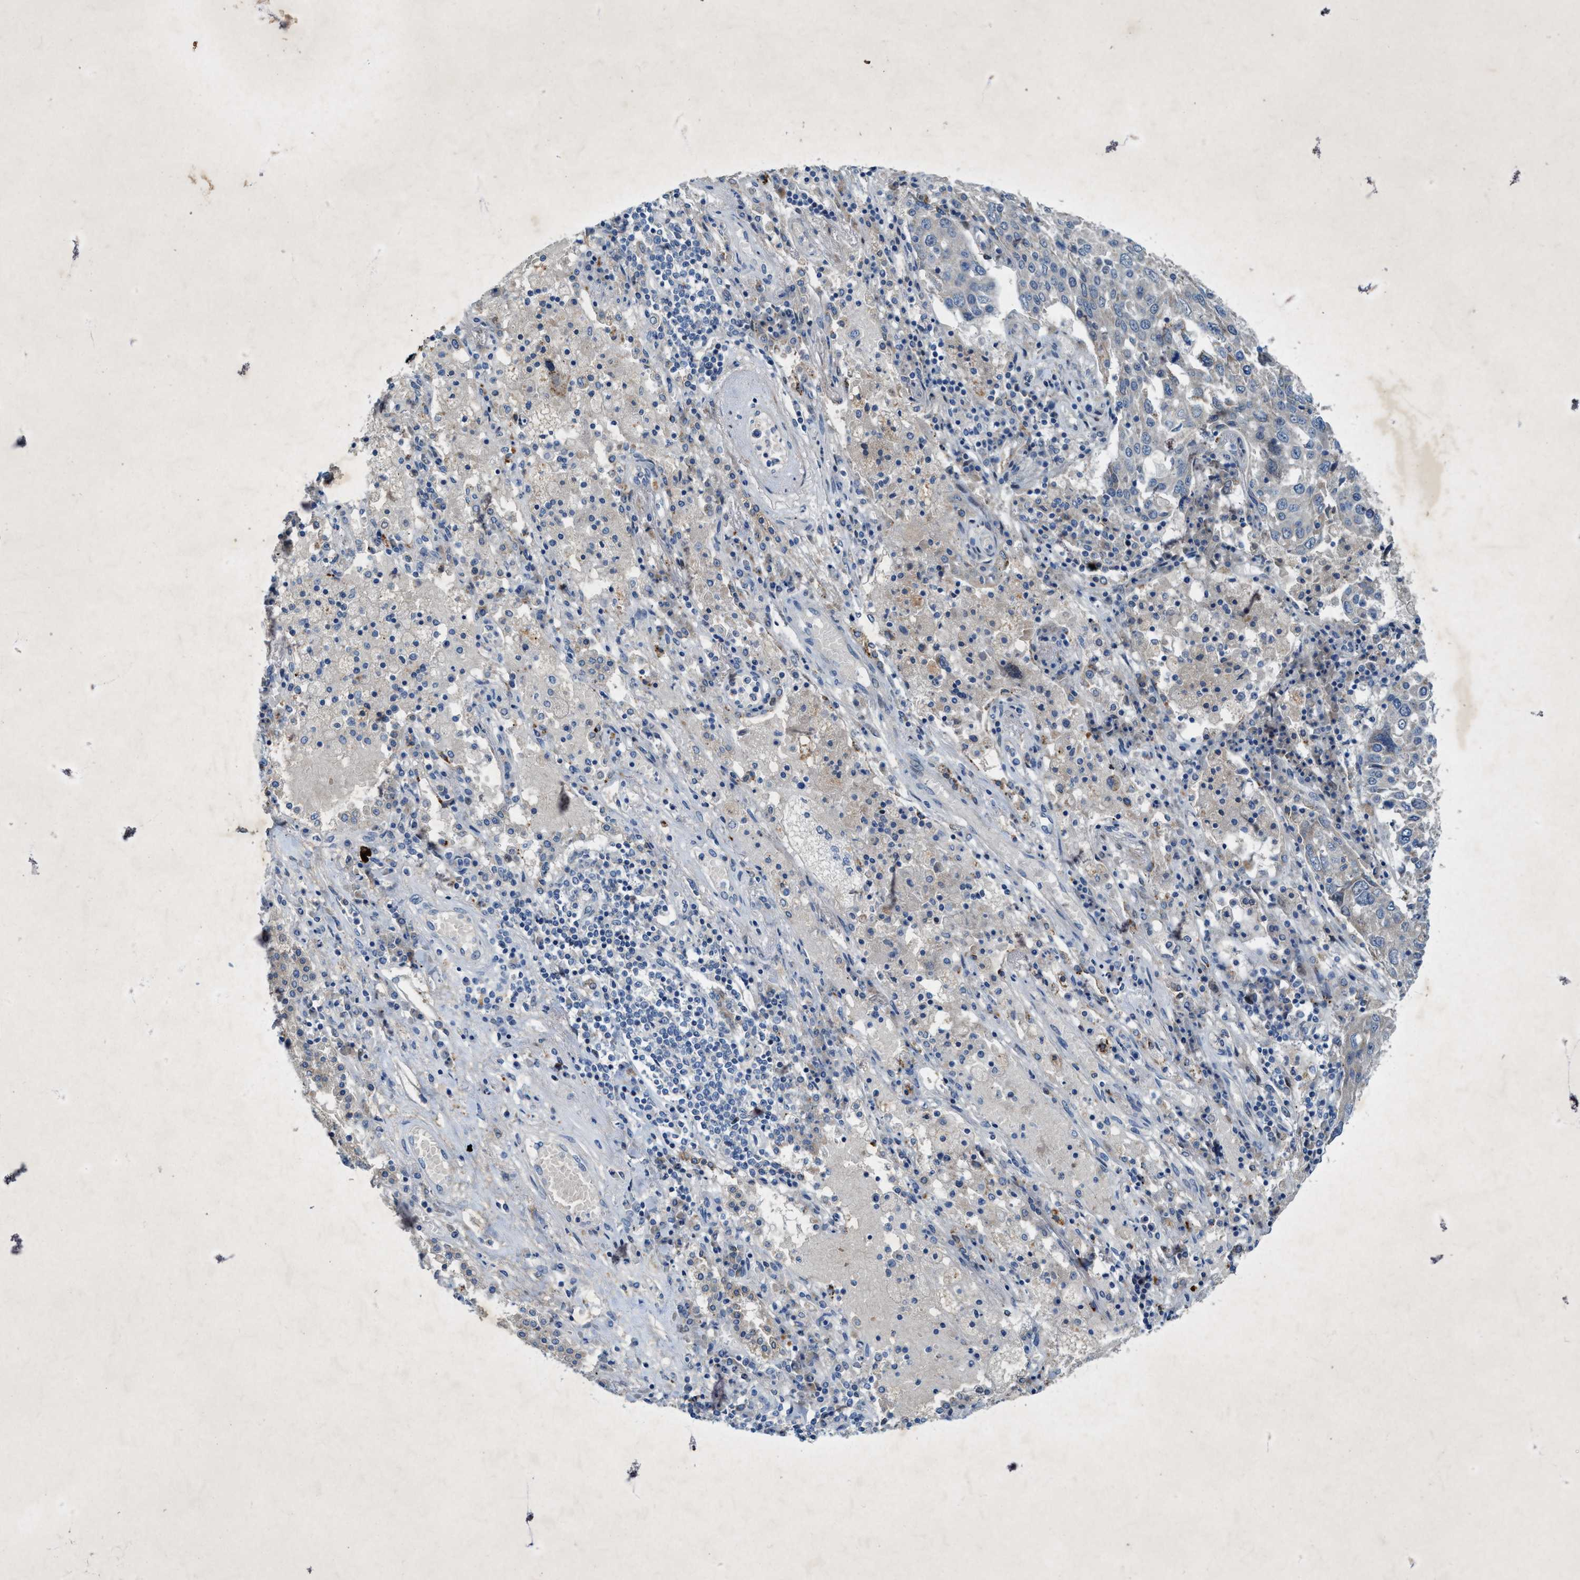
{"staining": {"intensity": "negative", "quantity": "none", "location": "none"}, "tissue": "lung cancer", "cell_type": "Tumor cells", "image_type": "cancer", "snomed": [{"axis": "morphology", "description": "Squamous cell carcinoma, NOS"}, {"axis": "topography", "description": "Lung"}], "caption": "Immunohistochemical staining of lung squamous cell carcinoma shows no significant expression in tumor cells. (Stains: DAB IHC with hematoxylin counter stain, Microscopy: brightfield microscopy at high magnification).", "gene": "URGCP", "patient": {"sex": "male", "age": 65}}